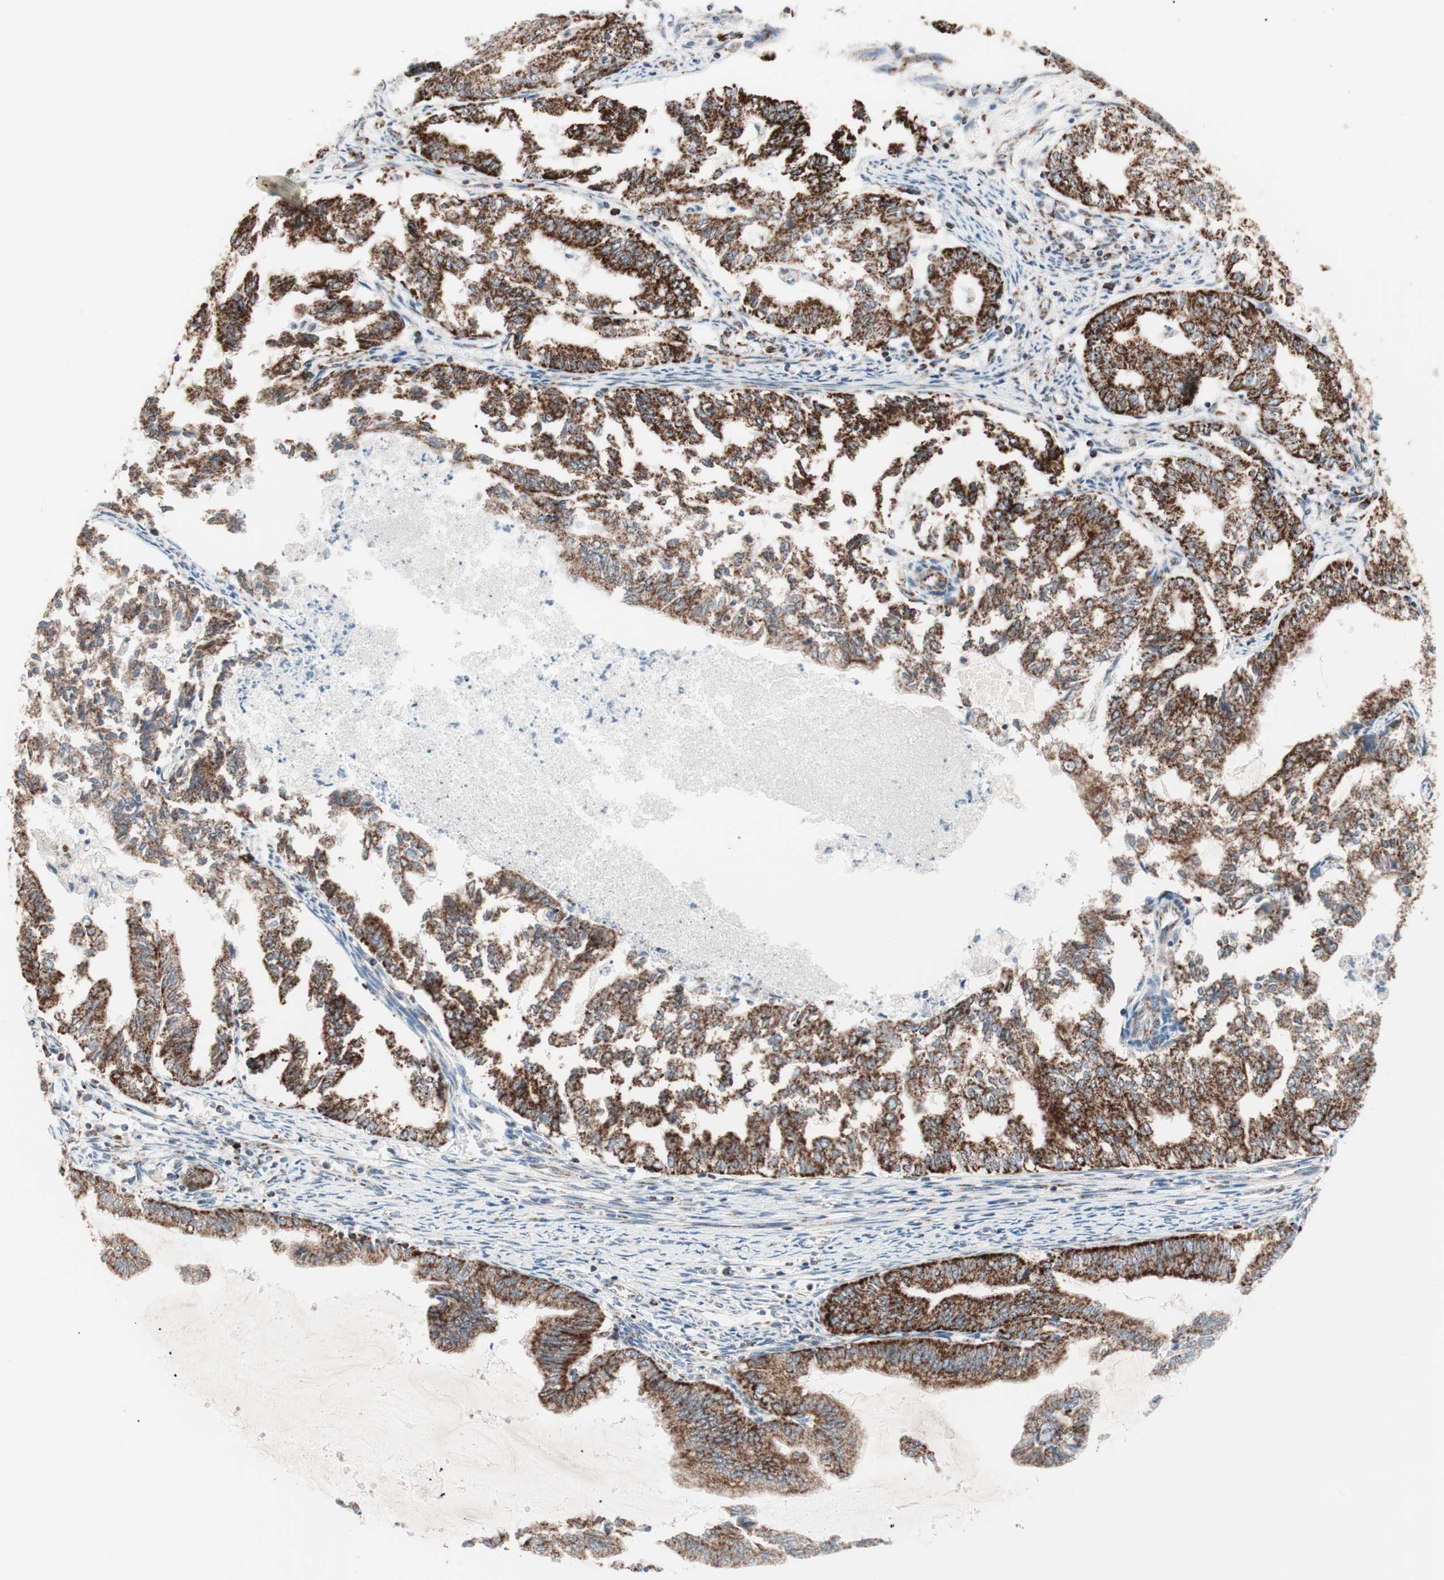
{"staining": {"intensity": "strong", "quantity": ">75%", "location": "cytoplasmic/membranous"}, "tissue": "endometrial cancer", "cell_type": "Tumor cells", "image_type": "cancer", "snomed": [{"axis": "morphology", "description": "Adenocarcinoma, NOS"}, {"axis": "topography", "description": "Endometrium"}], "caption": "Endometrial cancer stained for a protein shows strong cytoplasmic/membranous positivity in tumor cells.", "gene": "TOMM20", "patient": {"sex": "female", "age": 79}}